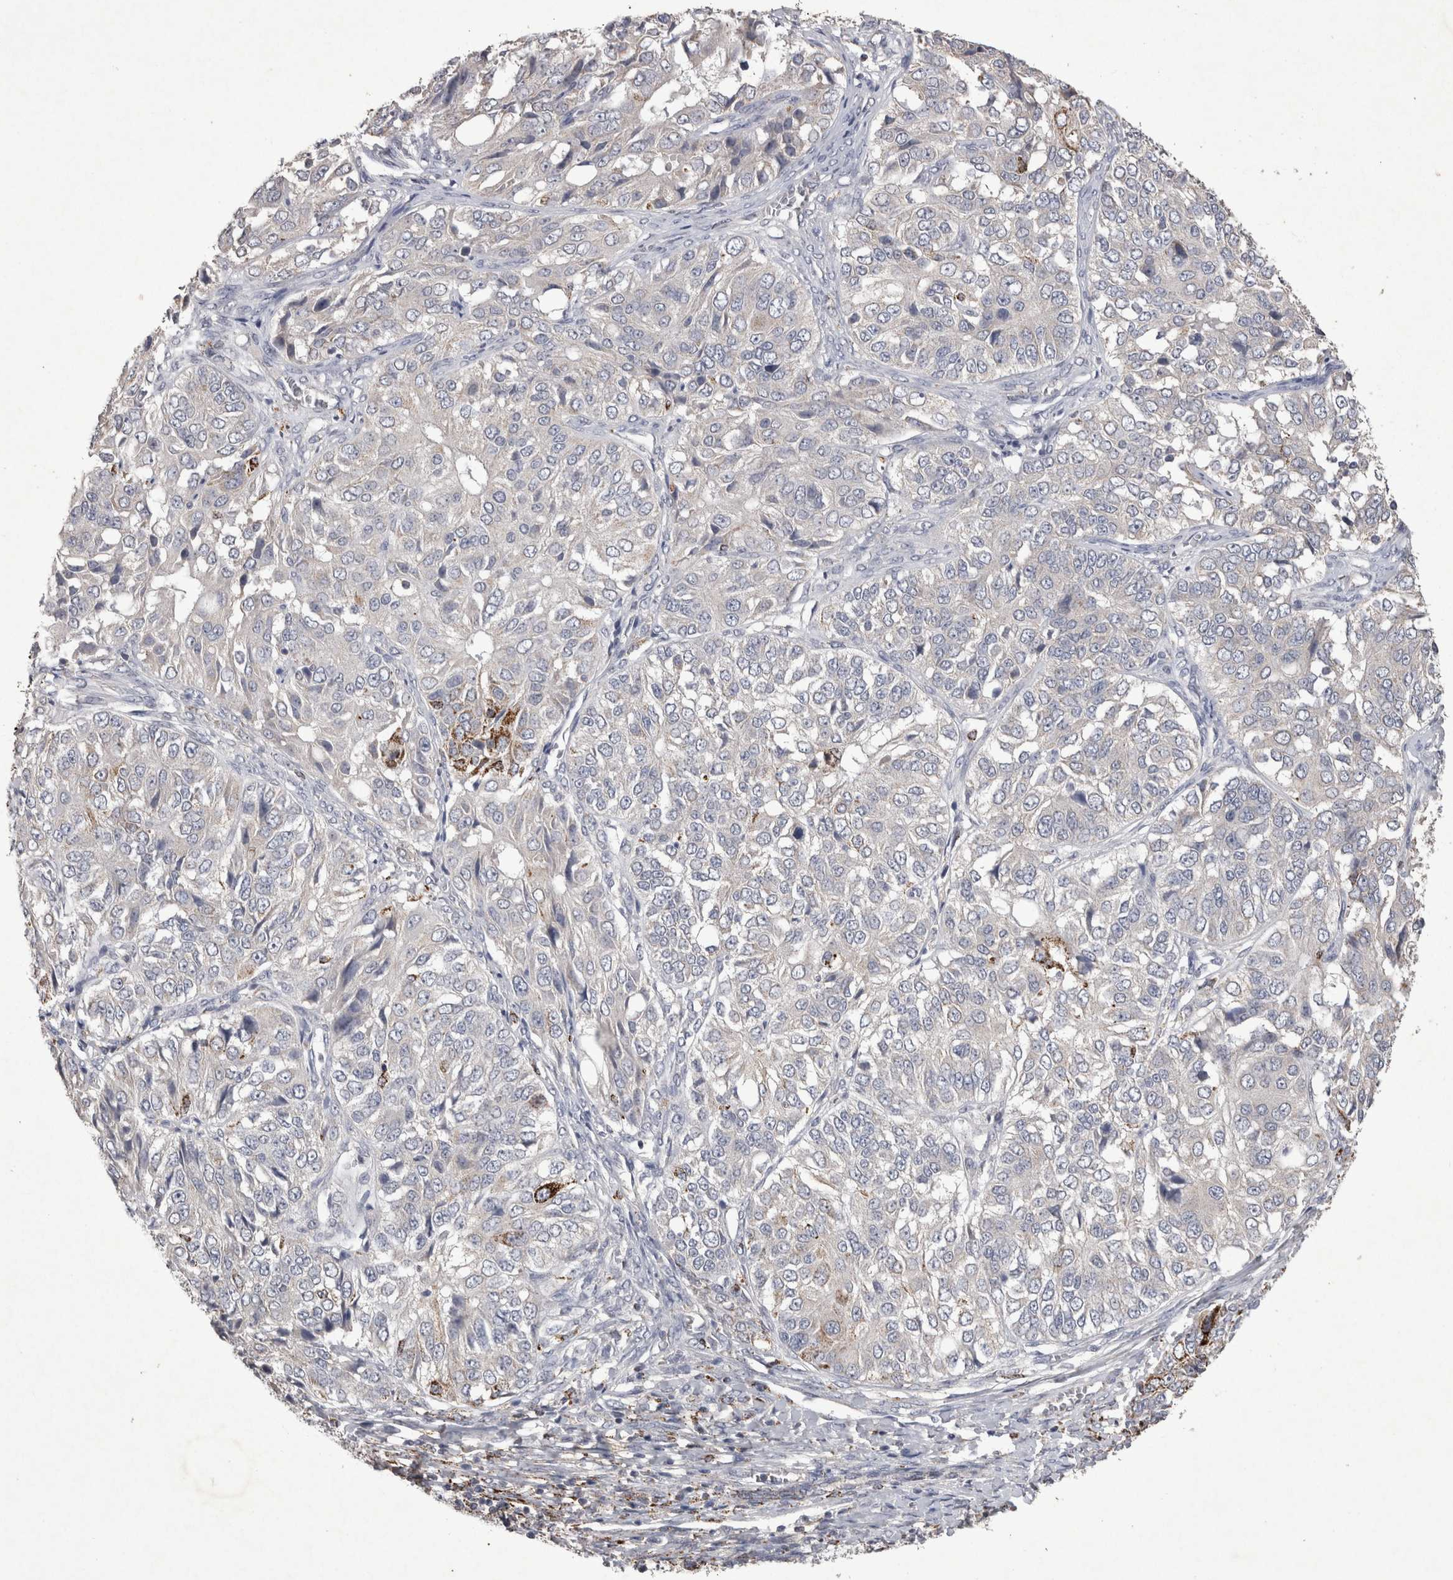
{"staining": {"intensity": "negative", "quantity": "none", "location": "none"}, "tissue": "ovarian cancer", "cell_type": "Tumor cells", "image_type": "cancer", "snomed": [{"axis": "morphology", "description": "Carcinoma, endometroid"}, {"axis": "topography", "description": "Ovary"}], "caption": "DAB (3,3'-diaminobenzidine) immunohistochemical staining of endometroid carcinoma (ovarian) displays no significant expression in tumor cells.", "gene": "DKK3", "patient": {"sex": "female", "age": 51}}